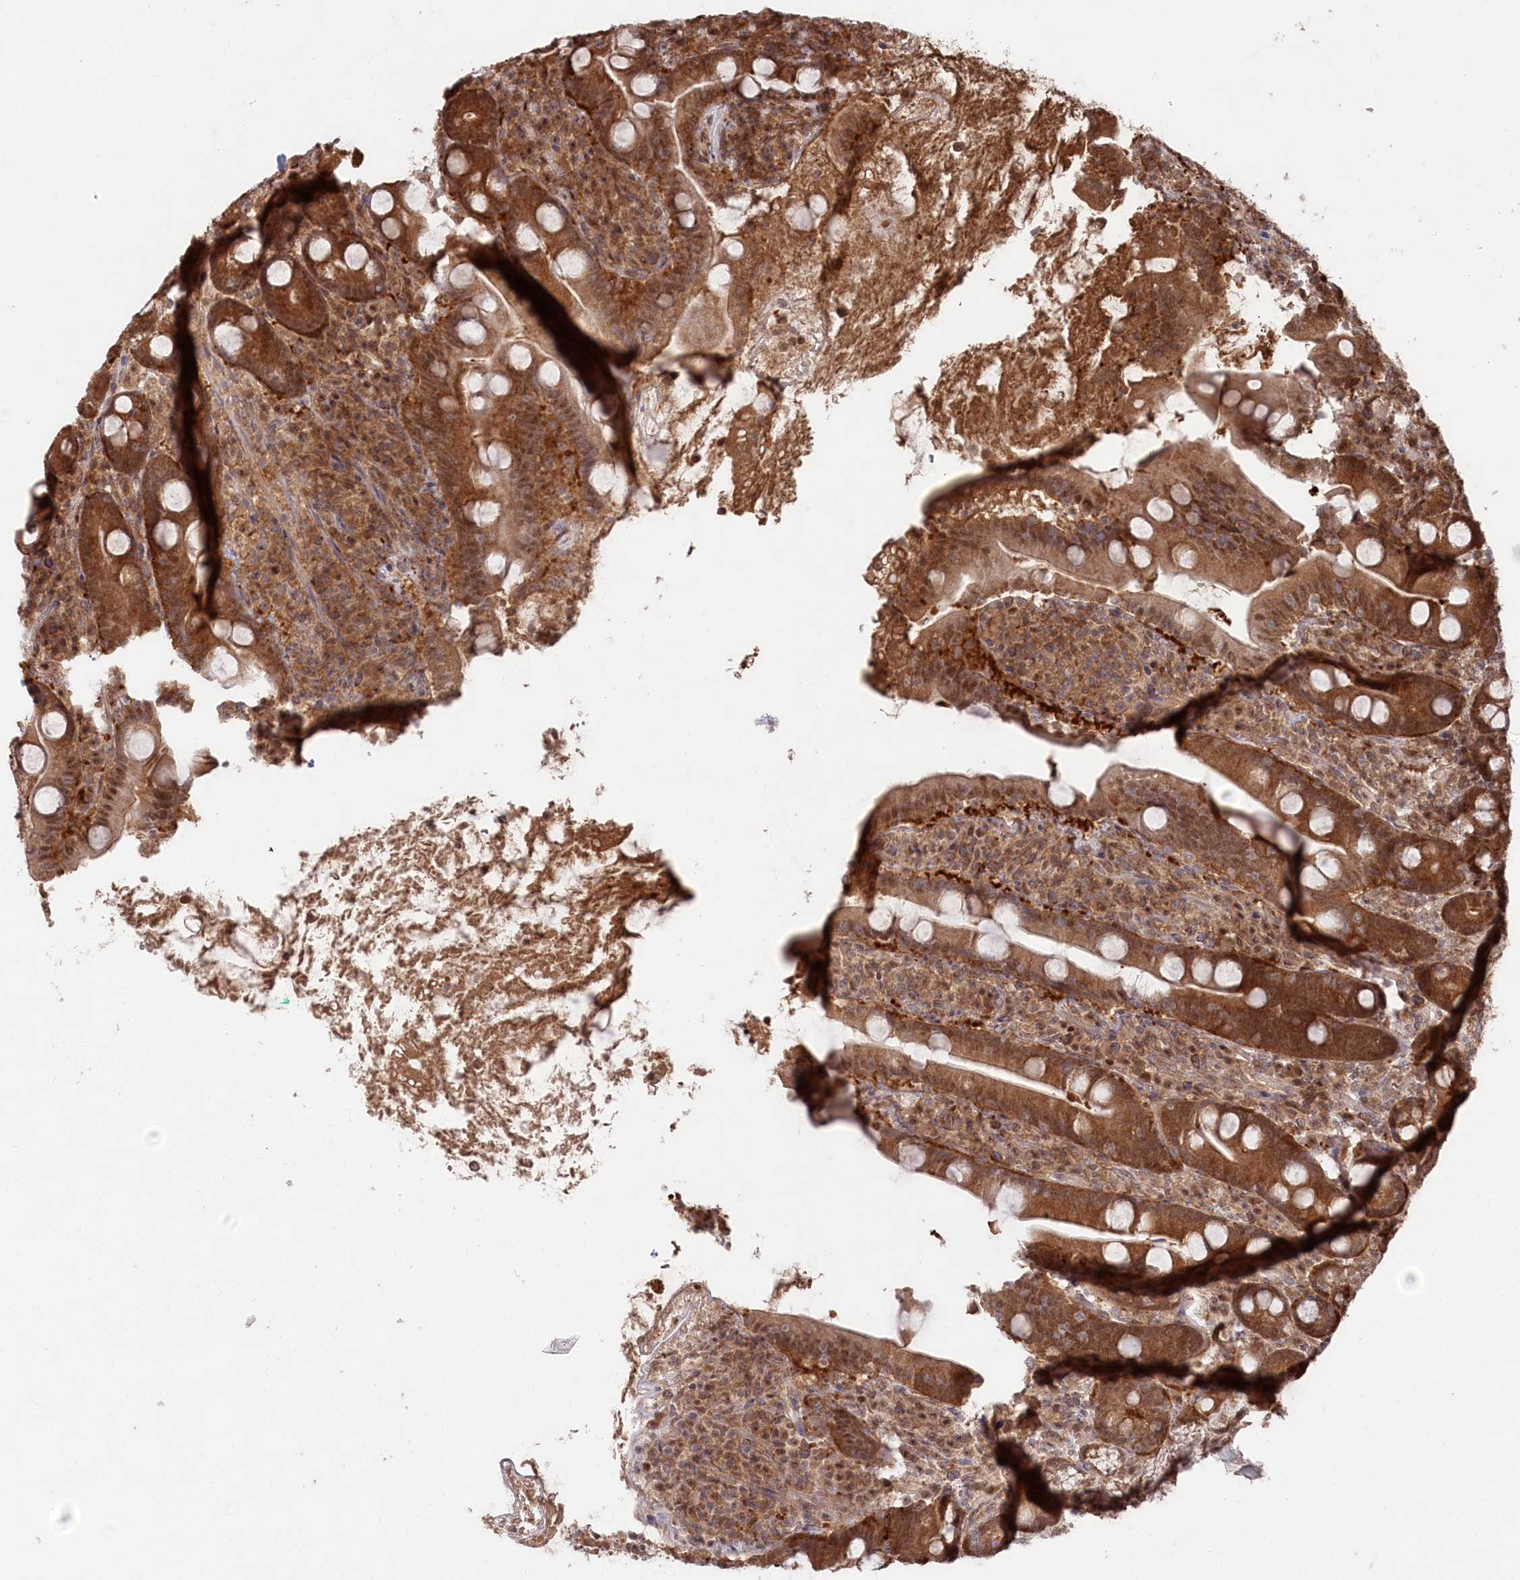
{"staining": {"intensity": "moderate", "quantity": ">75%", "location": "cytoplasmic/membranous,nuclear"}, "tissue": "duodenum", "cell_type": "Glandular cells", "image_type": "normal", "snomed": [{"axis": "morphology", "description": "Normal tissue, NOS"}, {"axis": "topography", "description": "Duodenum"}], "caption": "Benign duodenum demonstrates moderate cytoplasmic/membranous,nuclear positivity in approximately >75% of glandular cells.", "gene": "PSMA1", "patient": {"sex": "male", "age": 35}}